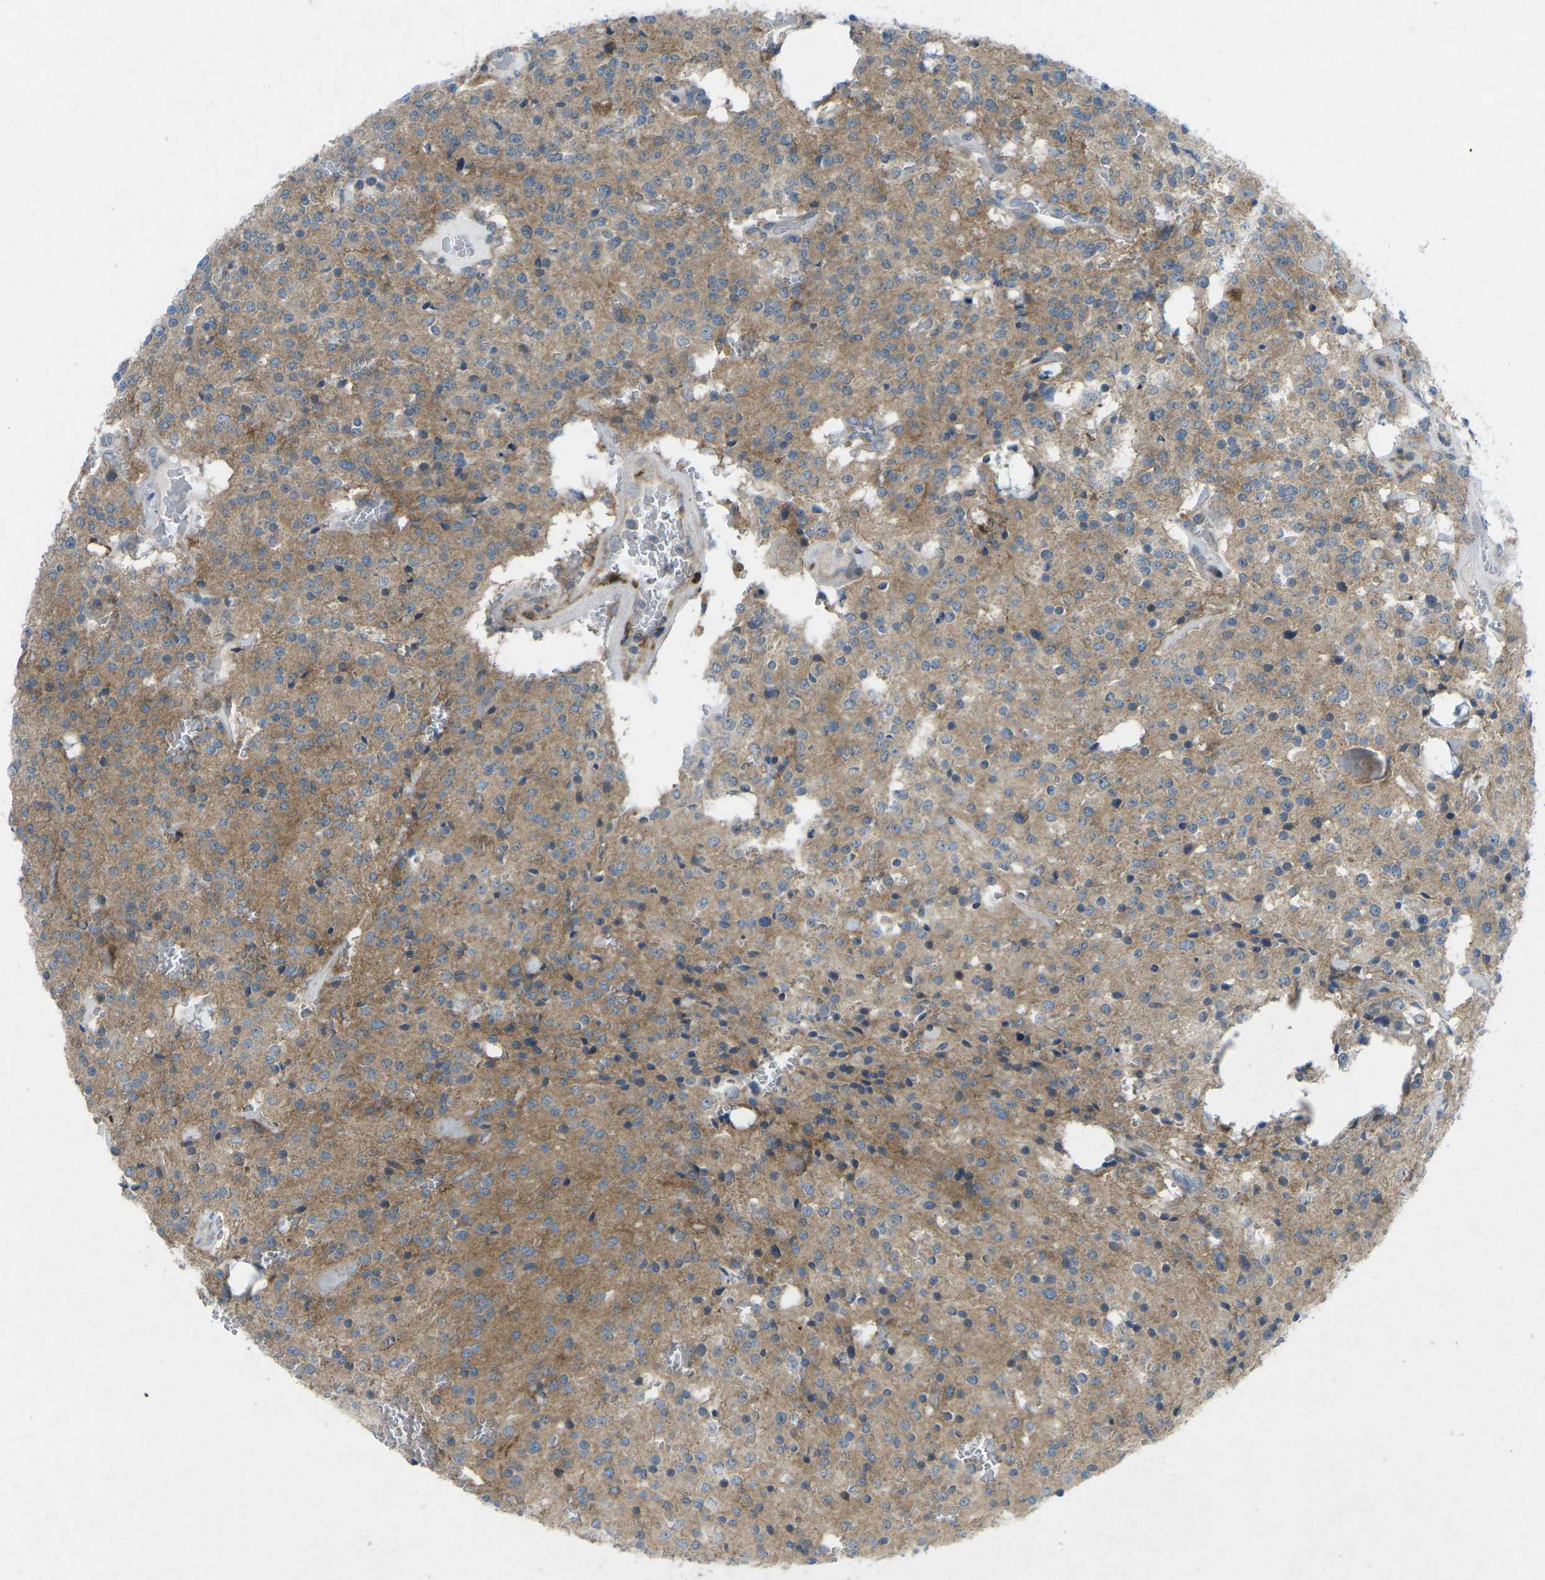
{"staining": {"intensity": "moderate", "quantity": ">75%", "location": "cytoplasmic/membranous"}, "tissue": "glioma", "cell_type": "Tumor cells", "image_type": "cancer", "snomed": [{"axis": "morphology", "description": "Glioma, malignant, Low grade"}, {"axis": "topography", "description": "Brain"}], "caption": "Glioma stained for a protein exhibits moderate cytoplasmic/membranous positivity in tumor cells. The staining was performed using DAB (3,3'-diaminobenzidine) to visualize the protein expression in brown, while the nuclei were stained in blue with hematoxylin (Magnification: 20x).", "gene": "STK11", "patient": {"sex": "male", "age": 58}}